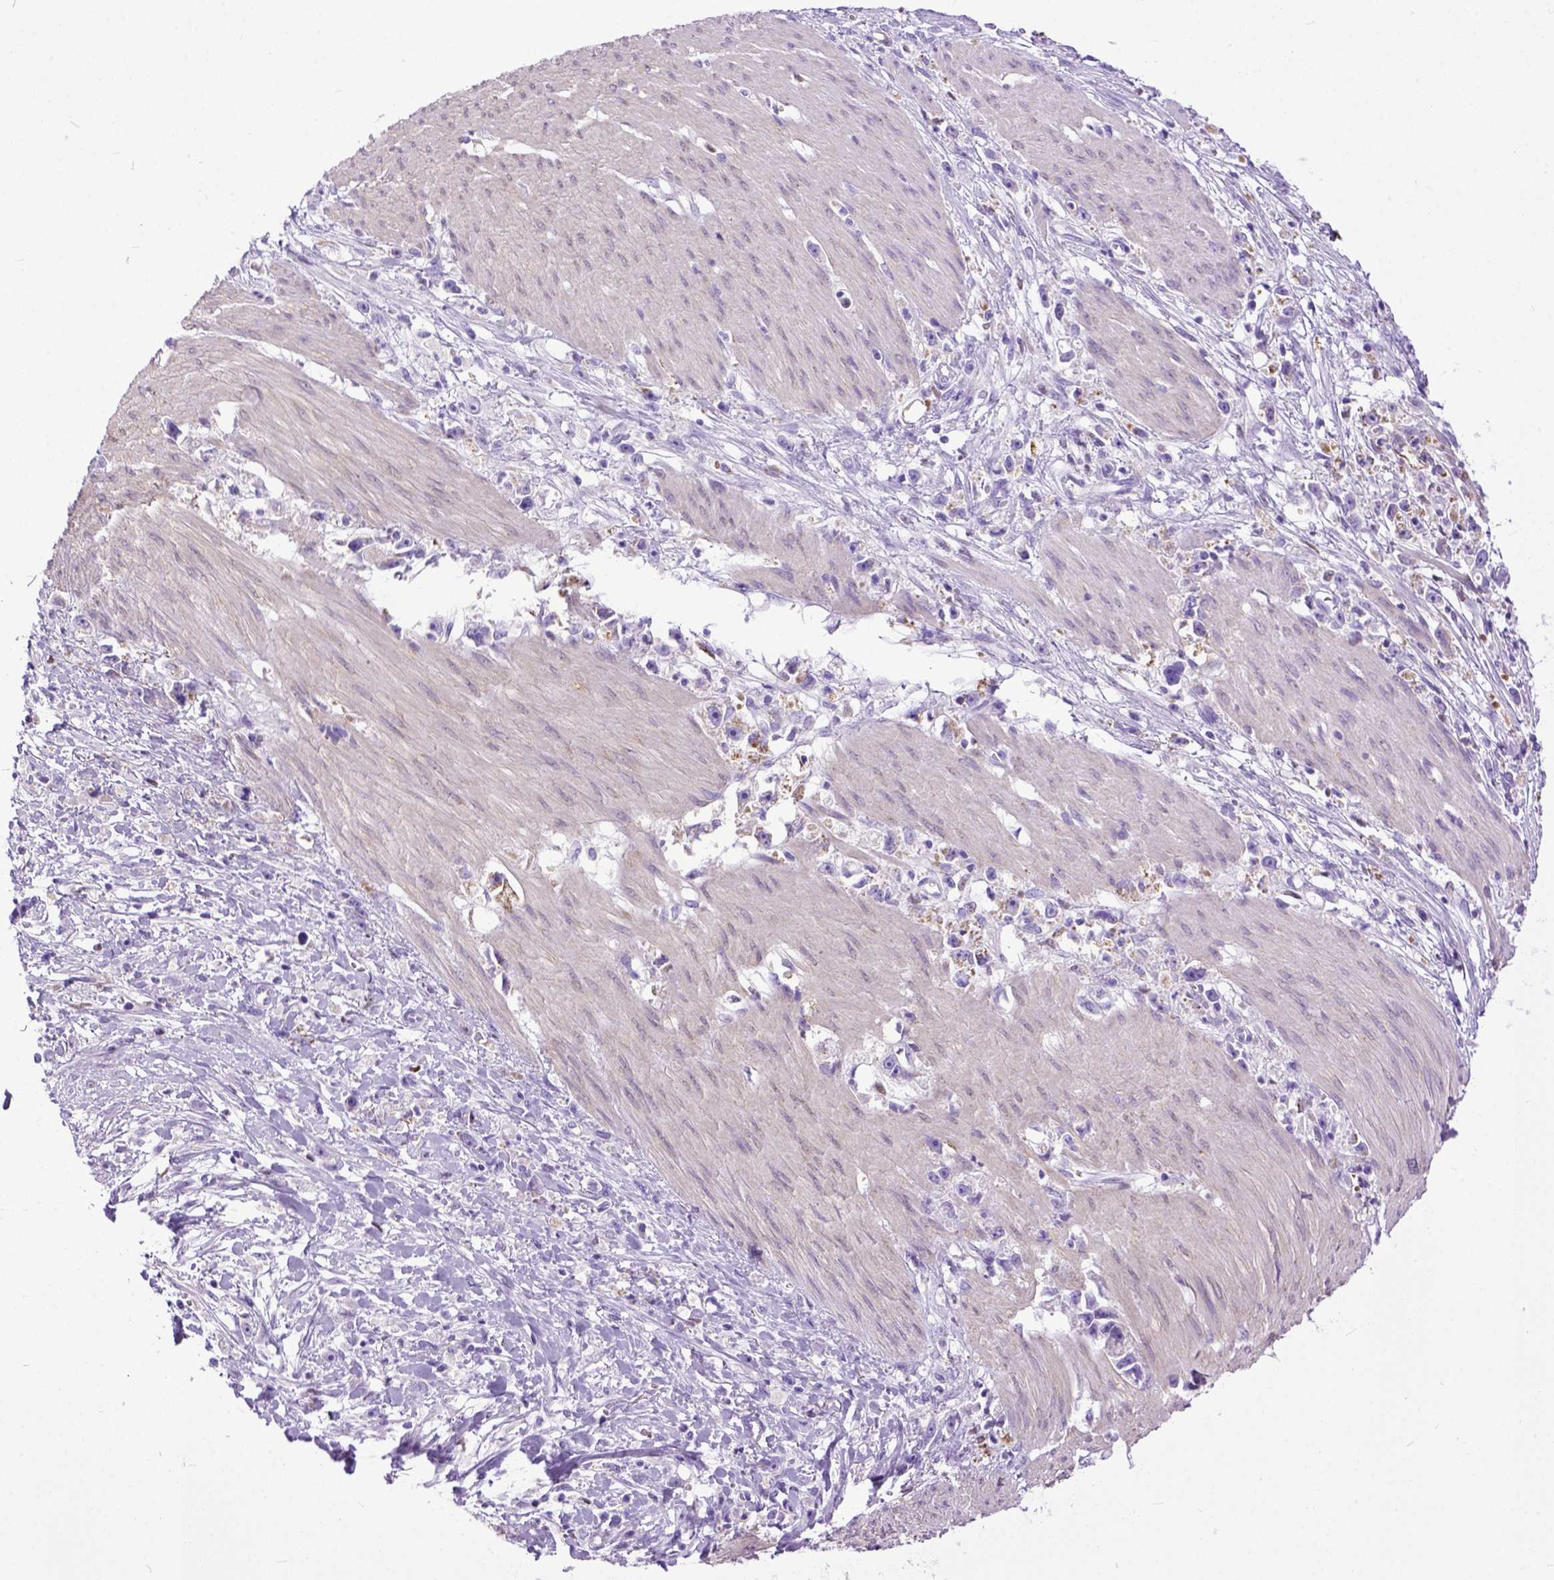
{"staining": {"intensity": "negative", "quantity": "none", "location": "none"}, "tissue": "stomach cancer", "cell_type": "Tumor cells", "image_type": "cancer", "snomed": [{"axis": "morphology", "description": "Adenocarcinoma, NOS"}, {"axis": "topography", "description": "Stomach"}], "caption": "Tumor cells show no significant expression in stomach cancer.", "gene": "CRB1", "patient": {"sex": "female", "age": 59}}